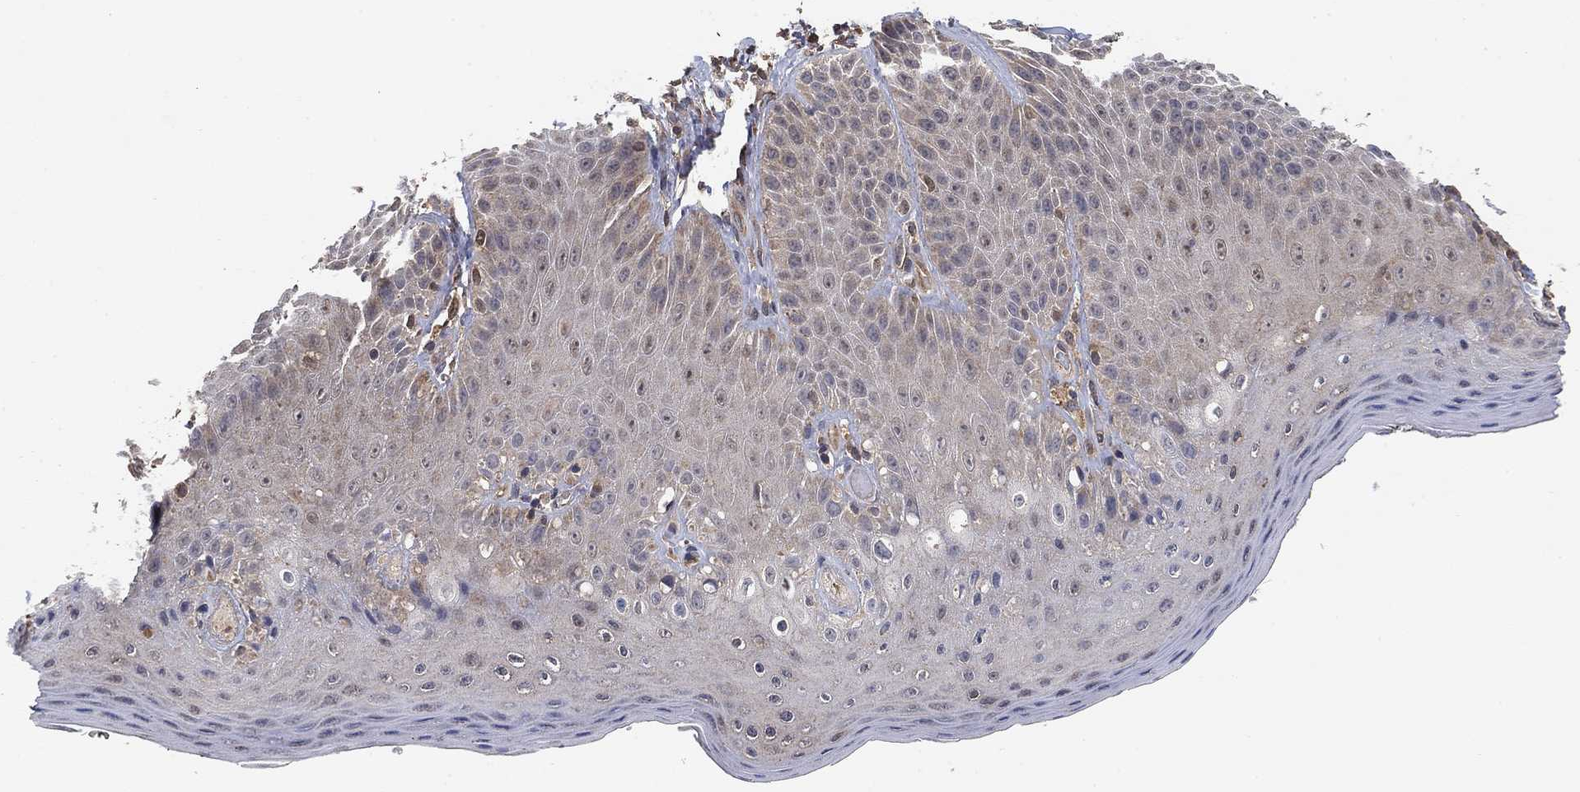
{"staining": {"intensity": "strong", "quantity": "<25%", "location": "nuclear"}, "tissue": "skin", "cell_type": "Epidermal cells", "image_type": "normal", "snomed": [{"axis": "morphology", "description": "Normal tissue, NOS"}, {"axis": "topography", "description": "Anal"}], "caption": "IHC of unremarkable skin displays medium levels of strong nuclear staining in approximately <25% of epidermal cells.", "gene": "MCUR1", "patient": {"sex": "male", "age": 53}}